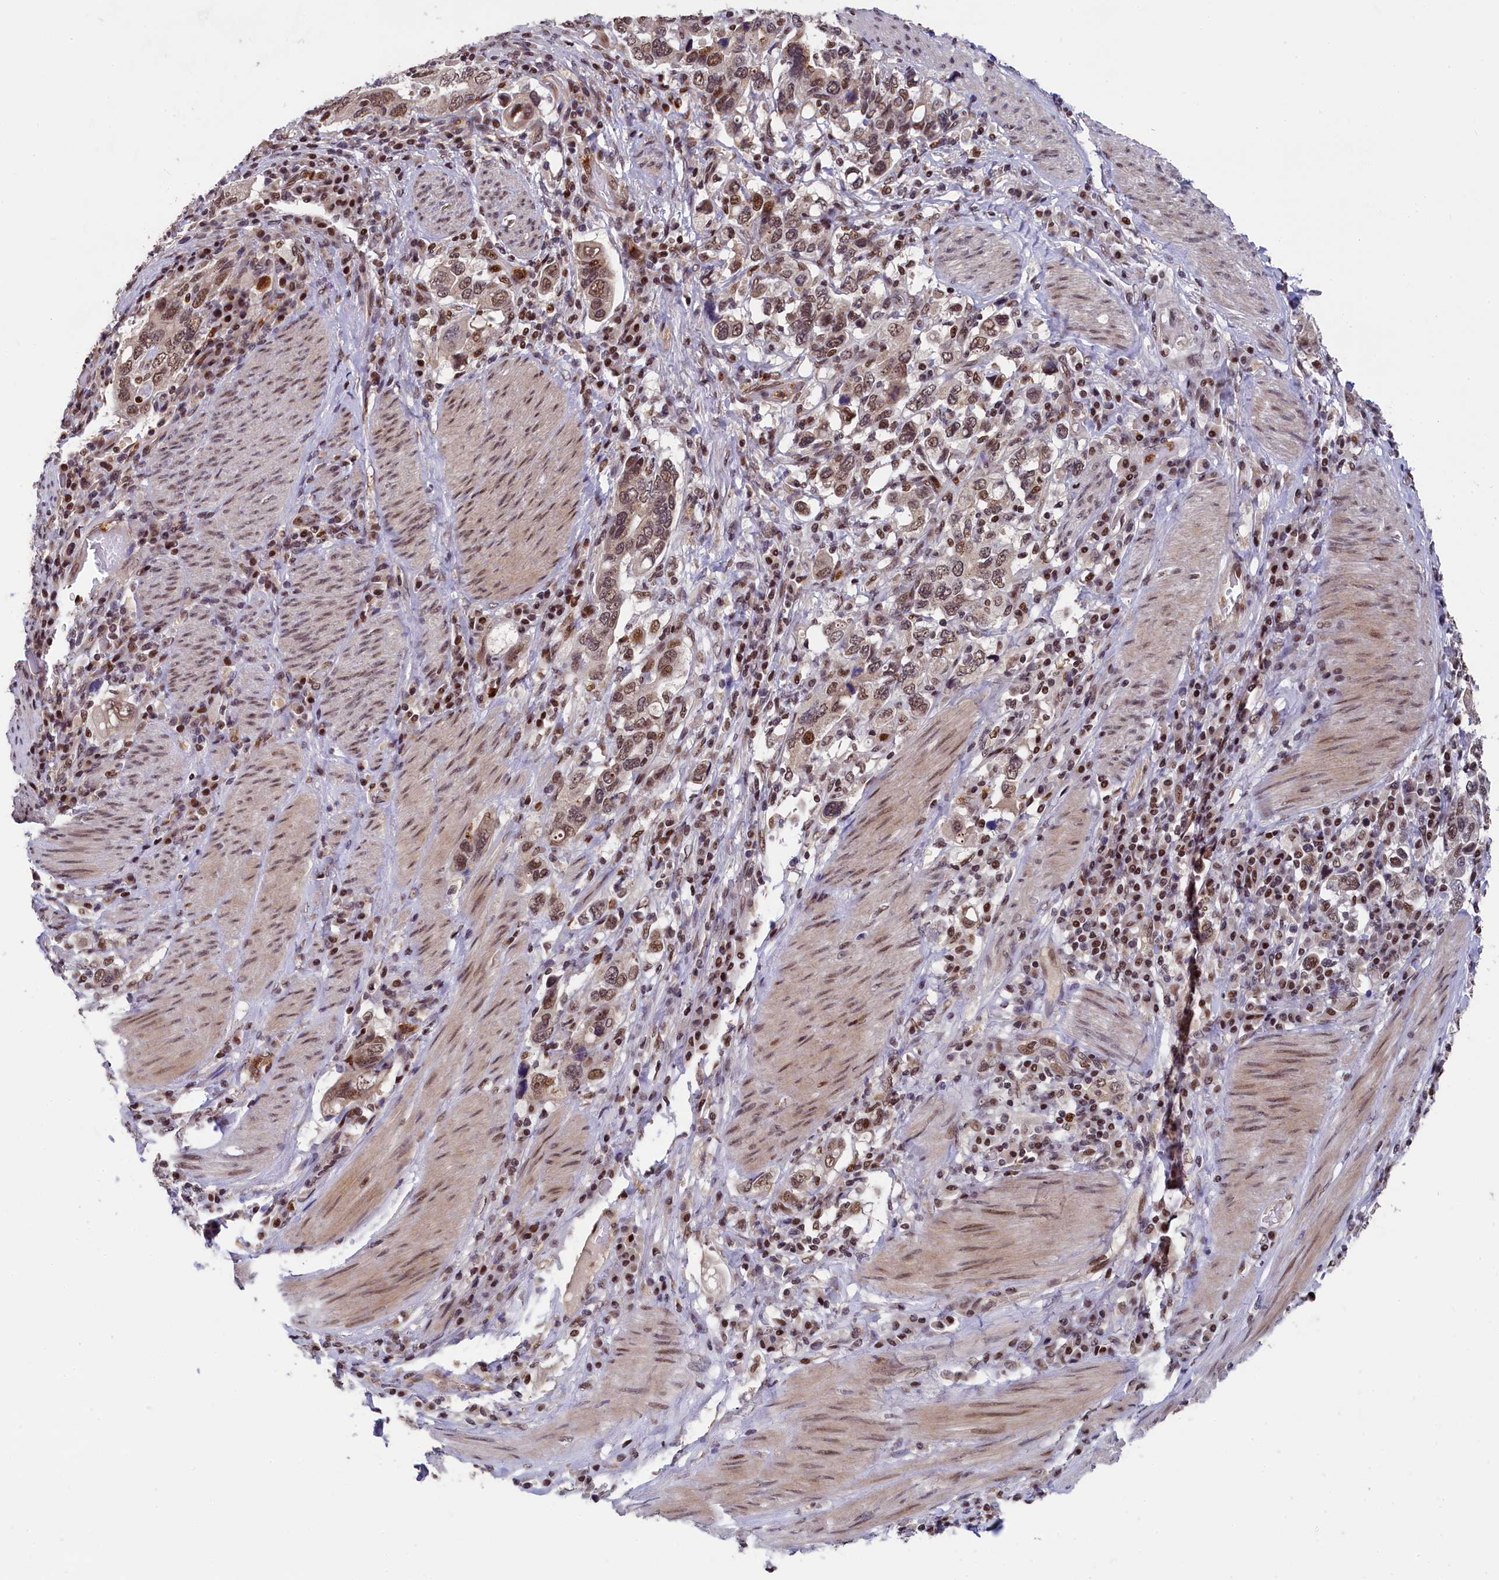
{"staining": {"intensity": "moderate", "quantity": ">75%", "location": "nuclear"}, "tissue": "stomach cancer", "cell_type": "Tumor cells", "image_type": "cancer", "snomed": [{"axis": "morphology", "description": "Adenocarcinoma, NOS"}, {"axis": "topography", "description": "Stomach, upper"}], "caption": "Immunohistochemistry histopathology image of neoplastic tissue: human stomach cancer stained using IHC demonstrates medium levels of moderate protein expression localized specifically in the nuclear of tumor cells, appearing as a nuclear brown color.", "gene": "ADIG", "patient": {"sex": "male", "age": 62}}